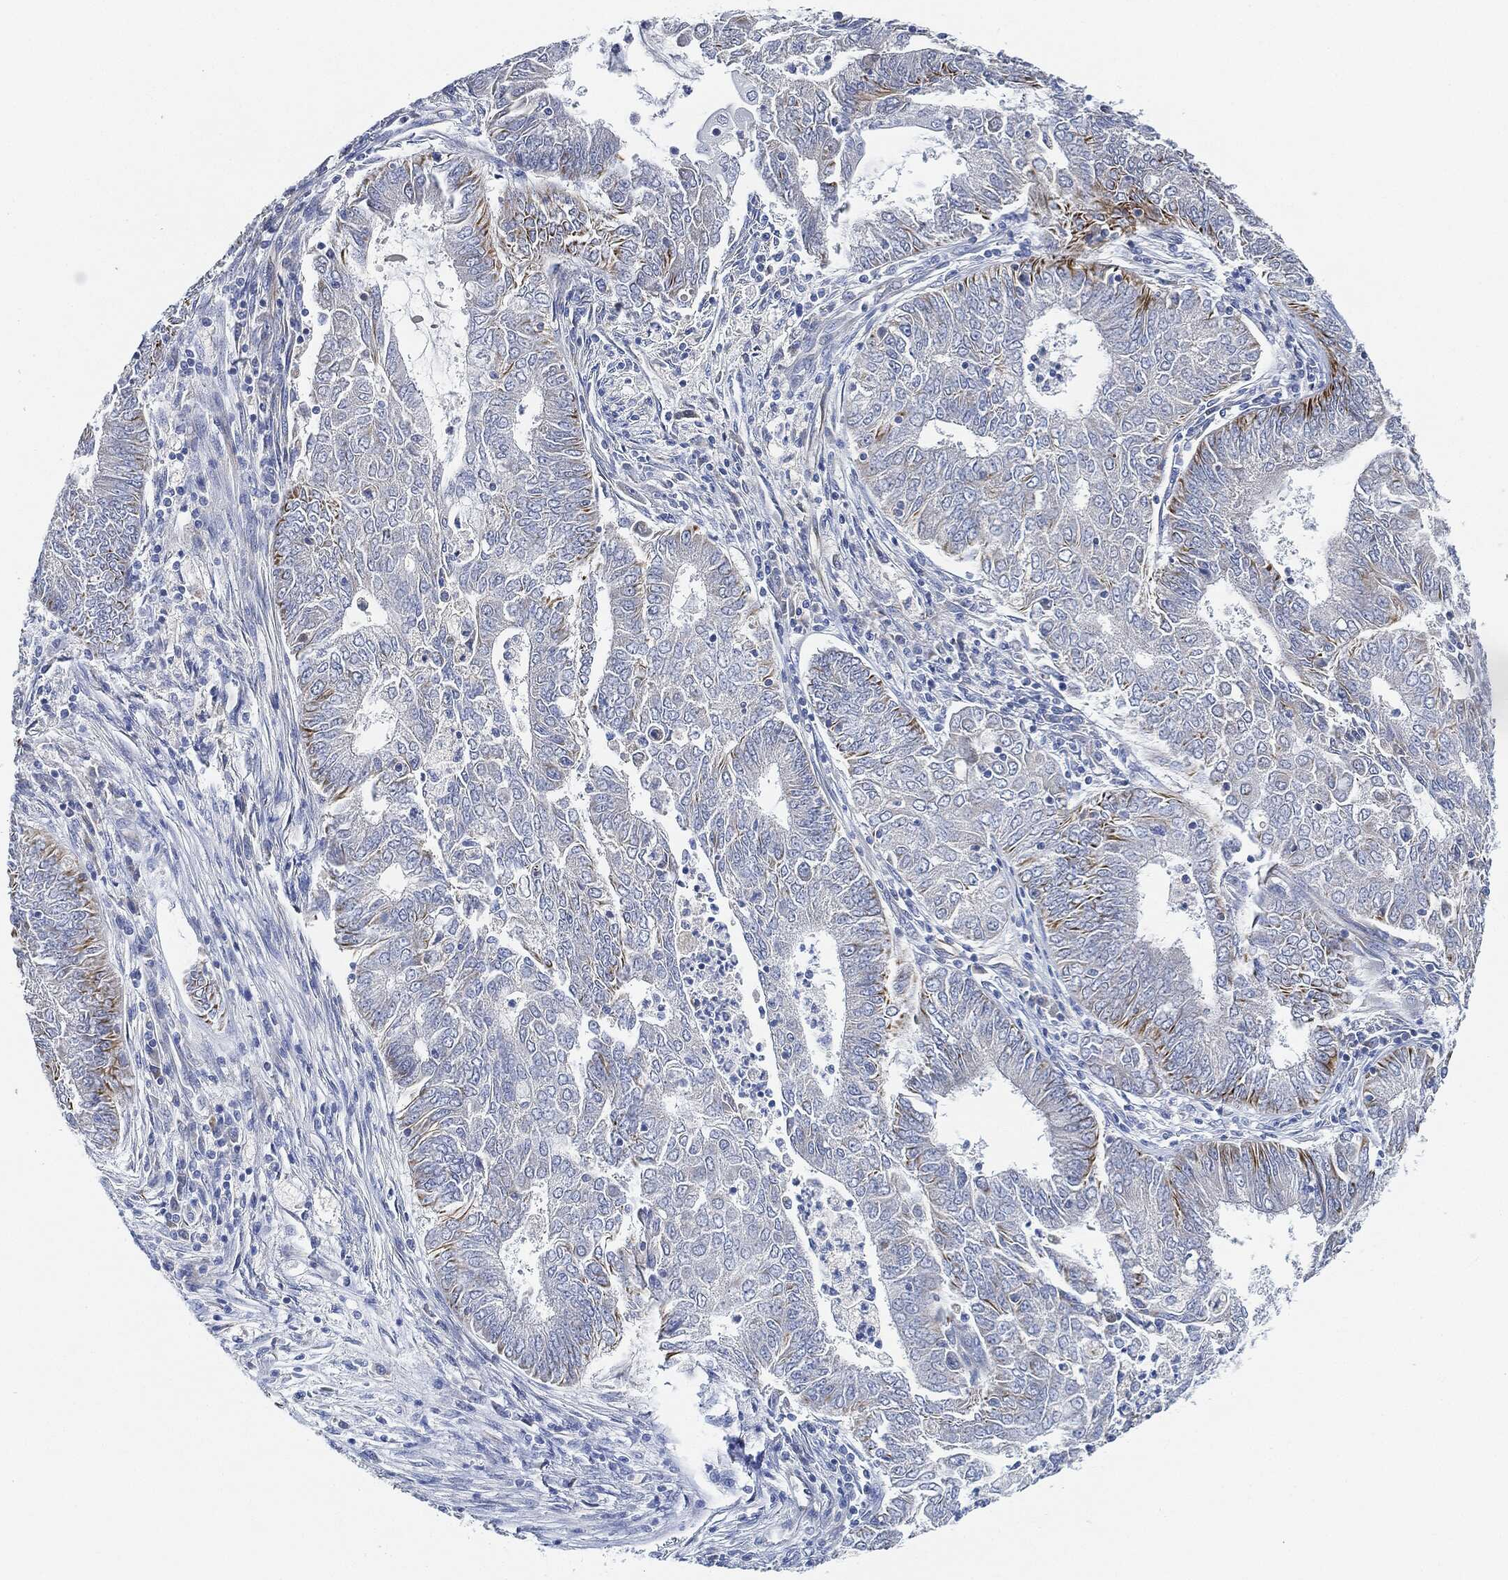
{"staining": {"intensity": "moderate", "quantity": "<25%", "location": "cytoplasmic/membranous"}, "tissue": "endometrial cancer", "cell_type": "Tumor cells", "image_type": "cancer", "snomed": [{"axis": "morphology", "description": "Adenocarcinoma, NOS"}, {"axis": "topography", "description": "Endometrium"}], "caption": "Immunohistochemistry of human endometrial adenocarcinoma reveals low levels of moderate cytoplasmic/membranous staining in about <25% of tumor cells.", "gene": "THSD1", "patient": {"sex": "female", "age": 62}}